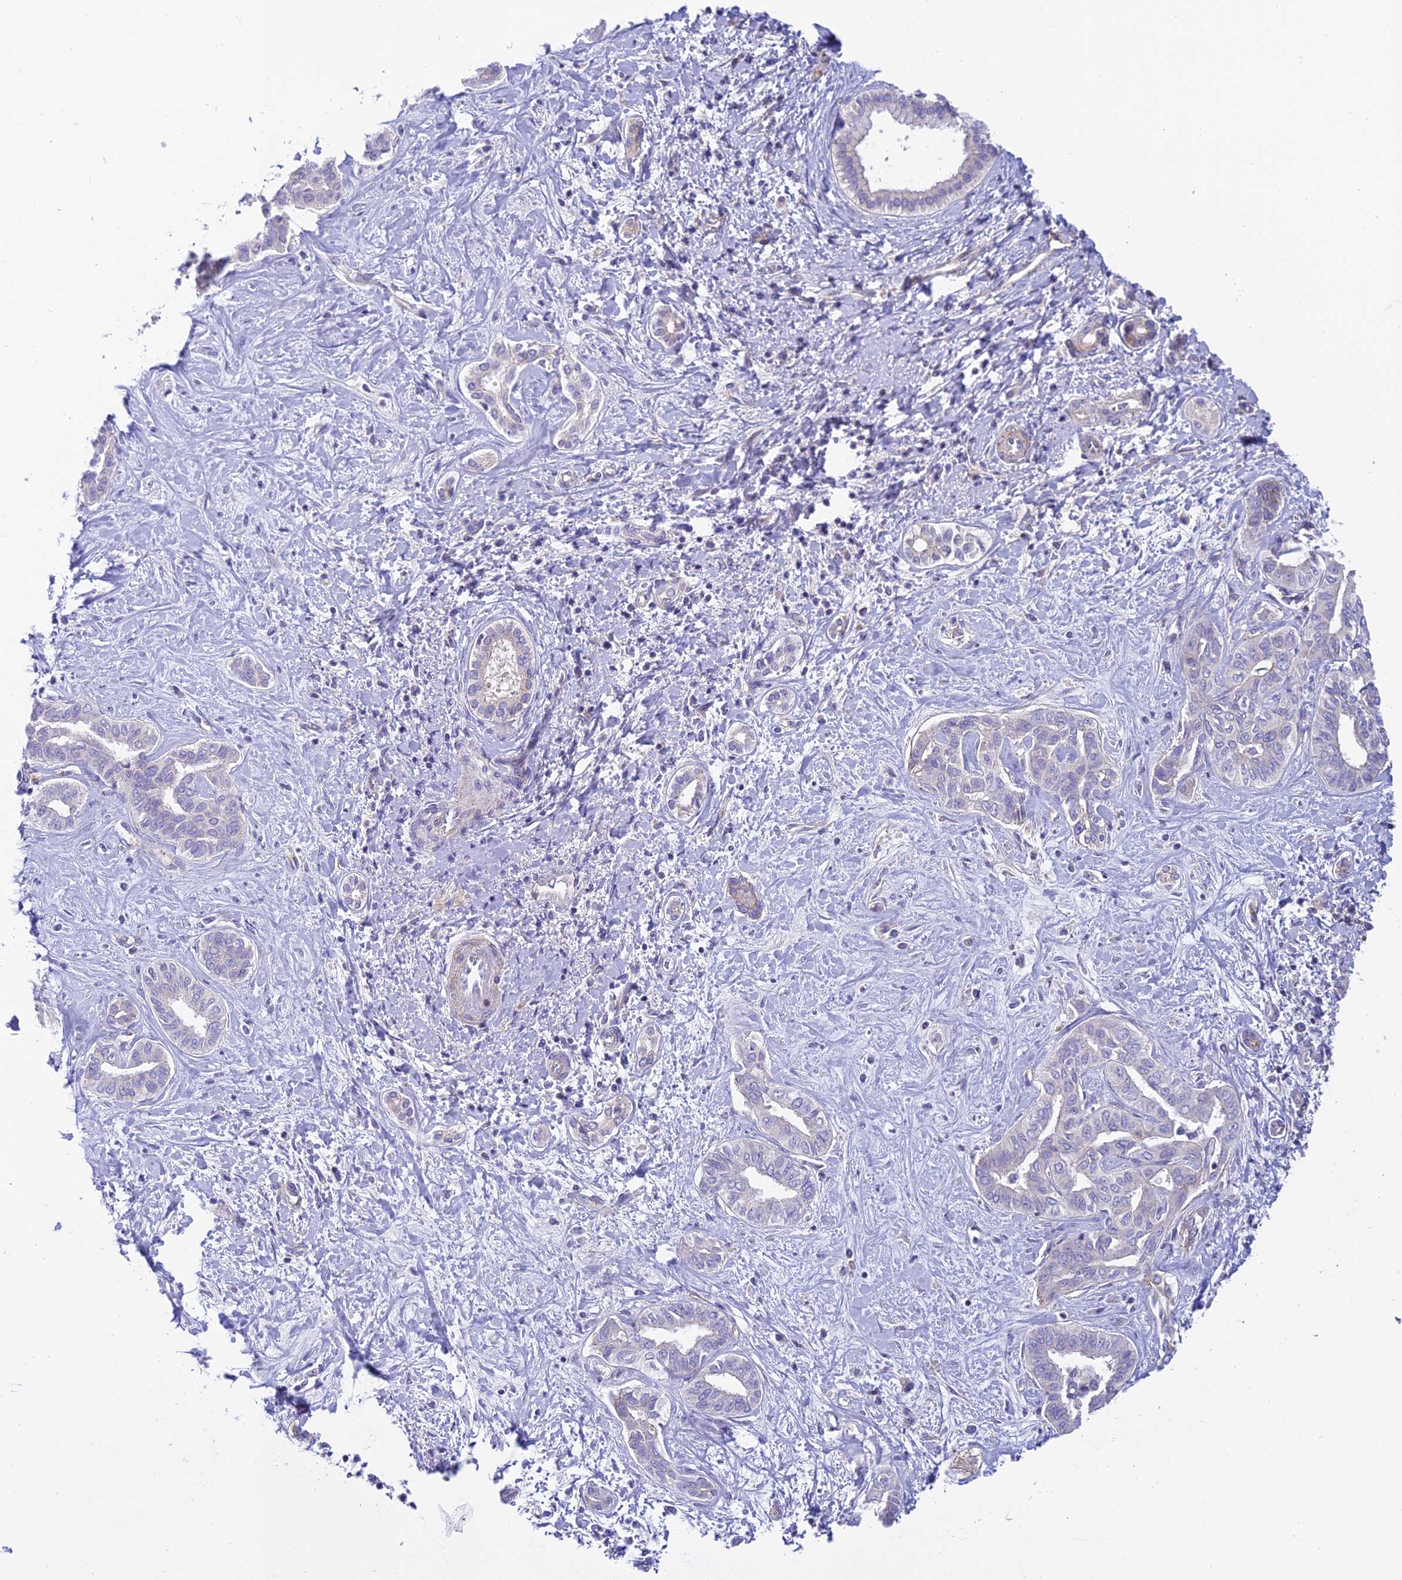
{"staining": {"intensity": "negative", "quantity": "none", "location": "none"}, "tissue": "liver cancer", "cell_type": "Tumor cells", "image_type": "cancer", "snomed": [{"axis": "morphology", "description": "Cholangiocarcinoma"}, {"axis": "topography", "description": "Liver"}], "caption": "High magnification brightfield microscopy of liver cancer stained with DAB (3,3'-diaminobenzidine) (brown) and counterstained with hematoxylin (blue): tumor cells show no significant positivity. (Brightfield microscopy of DAB immunohistochemistry at high magnification).", "gene": "DUS2", "patient": {"sex": "female", "age": 77}}